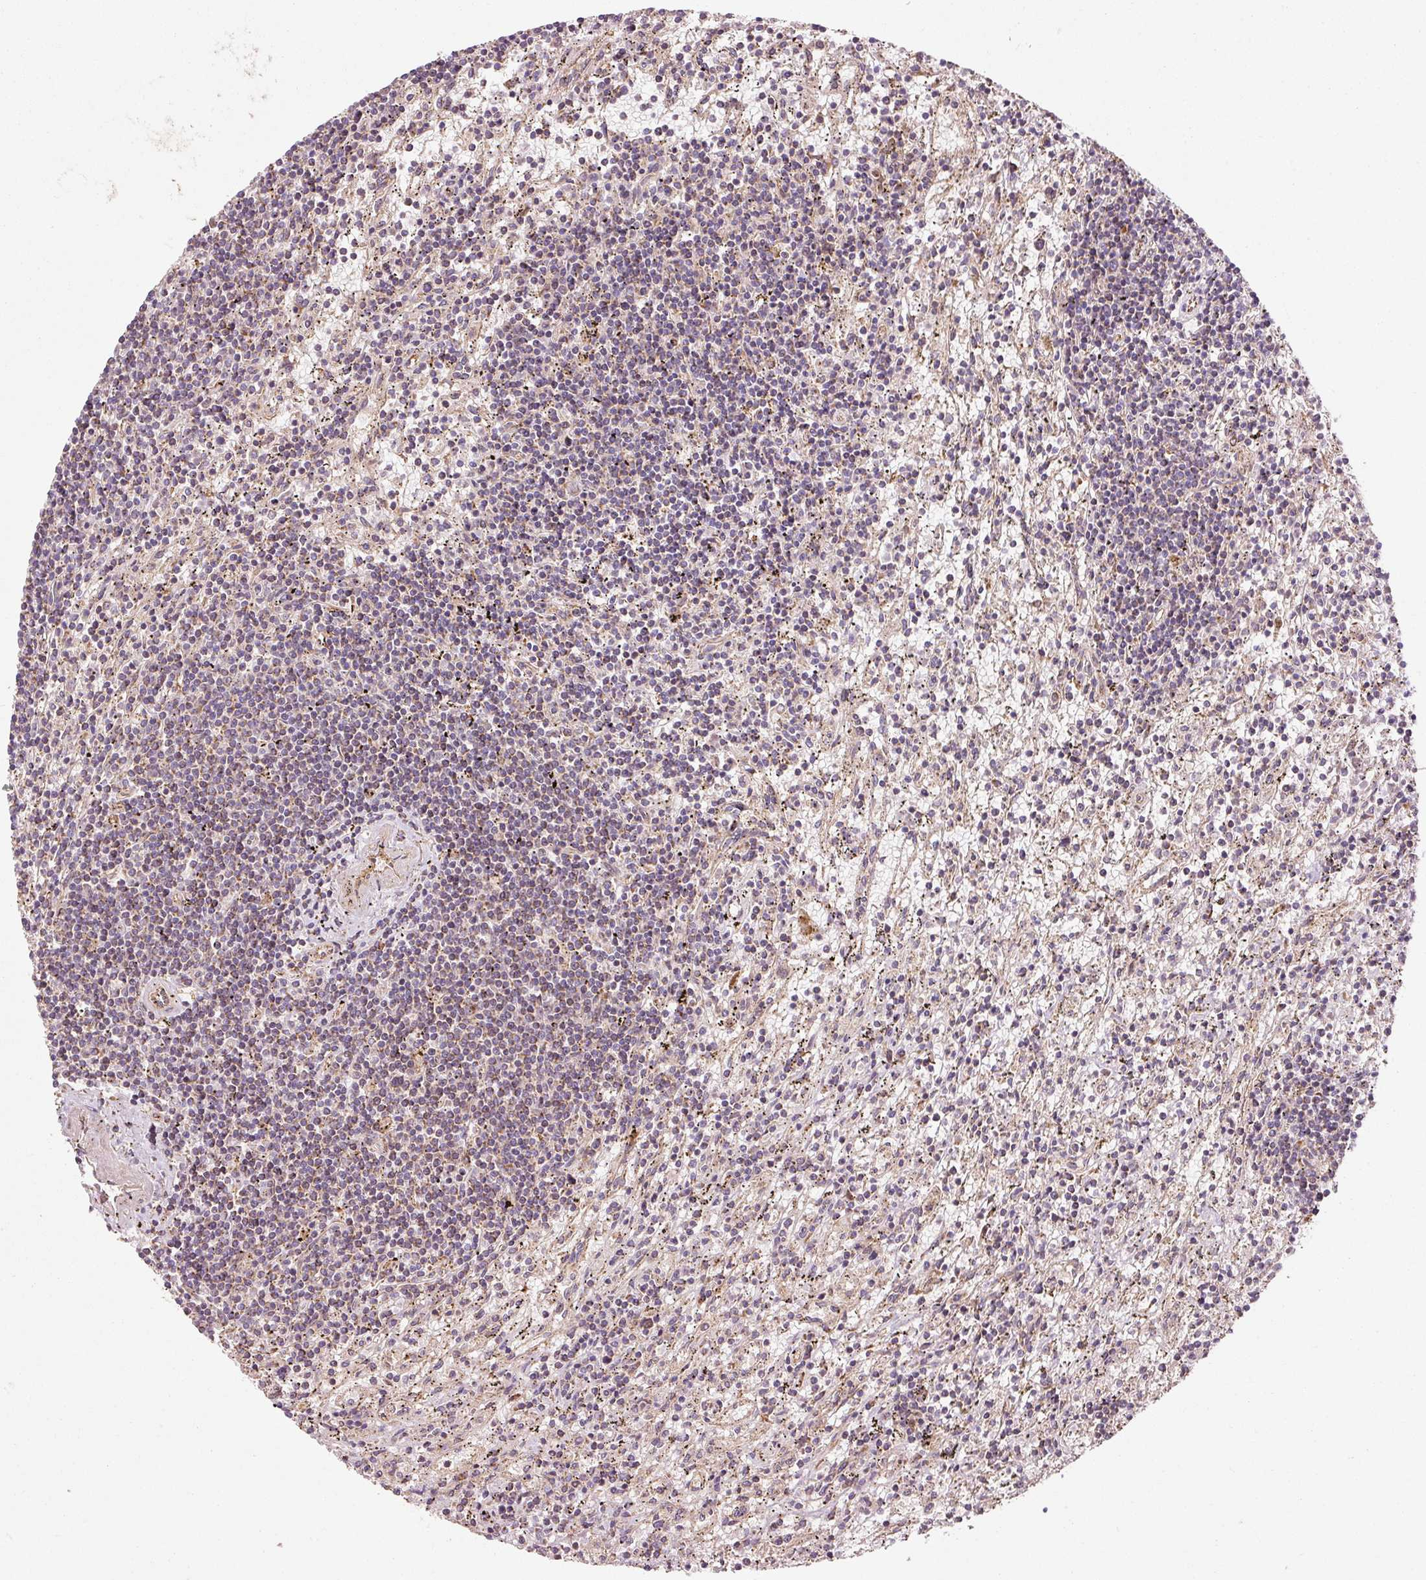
{"staining": {"intensity": "weak", "quantity": "25%-75%", "location": "cytoplasmic/membranous"}, "tissue": "lymphoma", "cell_type": "Tumor cells", "image_type": "cancer", "snomed": [{"axis": "morphology", "description": "Malignant lymphoma, non-Hodgkin's type, Low grade"}, {"axis": "topography", "description": "Spleen"}], "caption": "Protein analysis of lymphoma tissue reveals weak cytoplasmic/membranous expression in about 25%-75% of tumor cells.", "gene": "ISCU", "patient": {"sex": "male", "age": 76}}